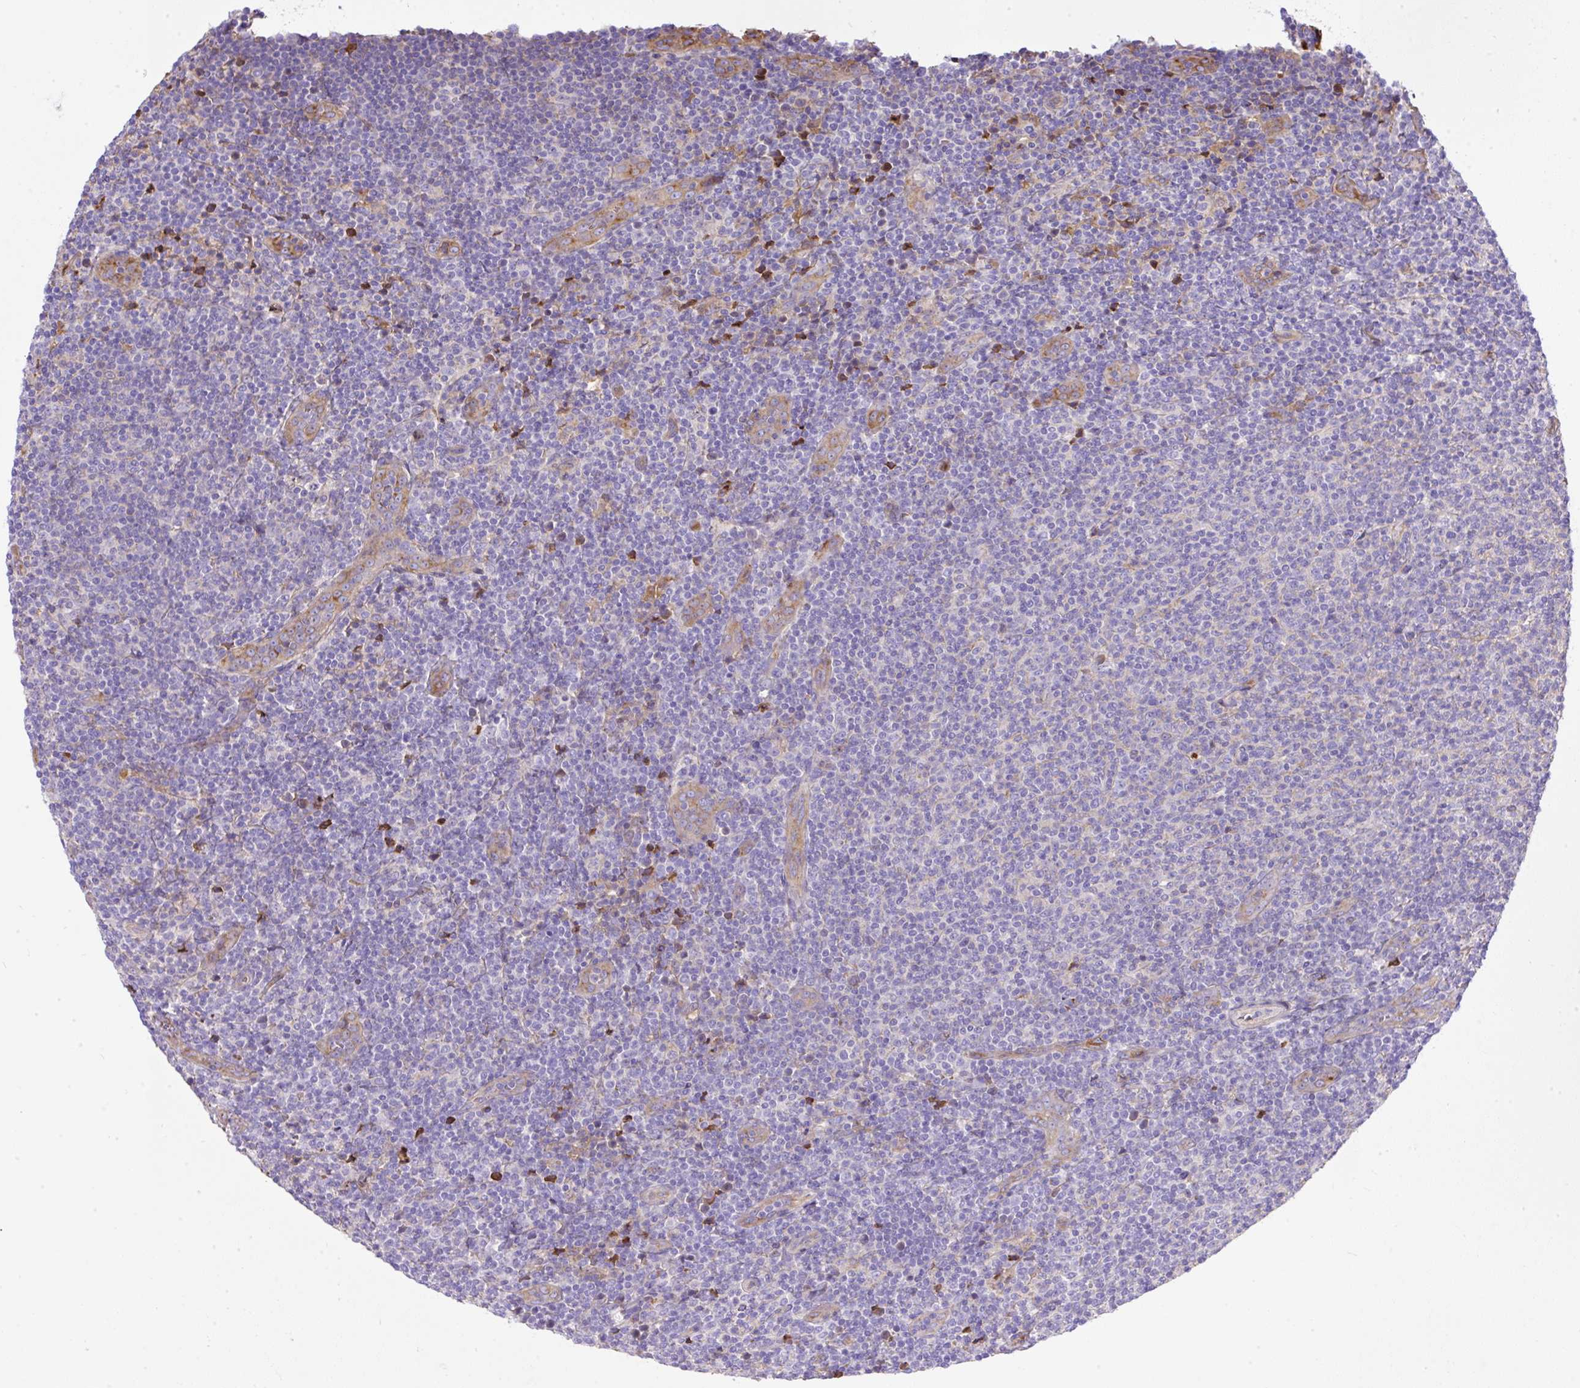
{"staining": {"intensity": "negative", "quantity": "none", "location": "none"}, "tissue": "lymphoma", "cell_type": "Tumor cells", "image_type": "cancer", "snomed": [{"axis": "morphology", "description": "Malignant lymphoma, non-Hodgkin's type, Low grade"}, {"axis": "topography", "description": "Lymph node"}], "caption": "Tumor cells show no significant protein positivity in low-grade malignant lymphoma, non-Hodgkin's type.", "gene": "CLEC3B", "patient": {"sex": "male", "age": 66}}